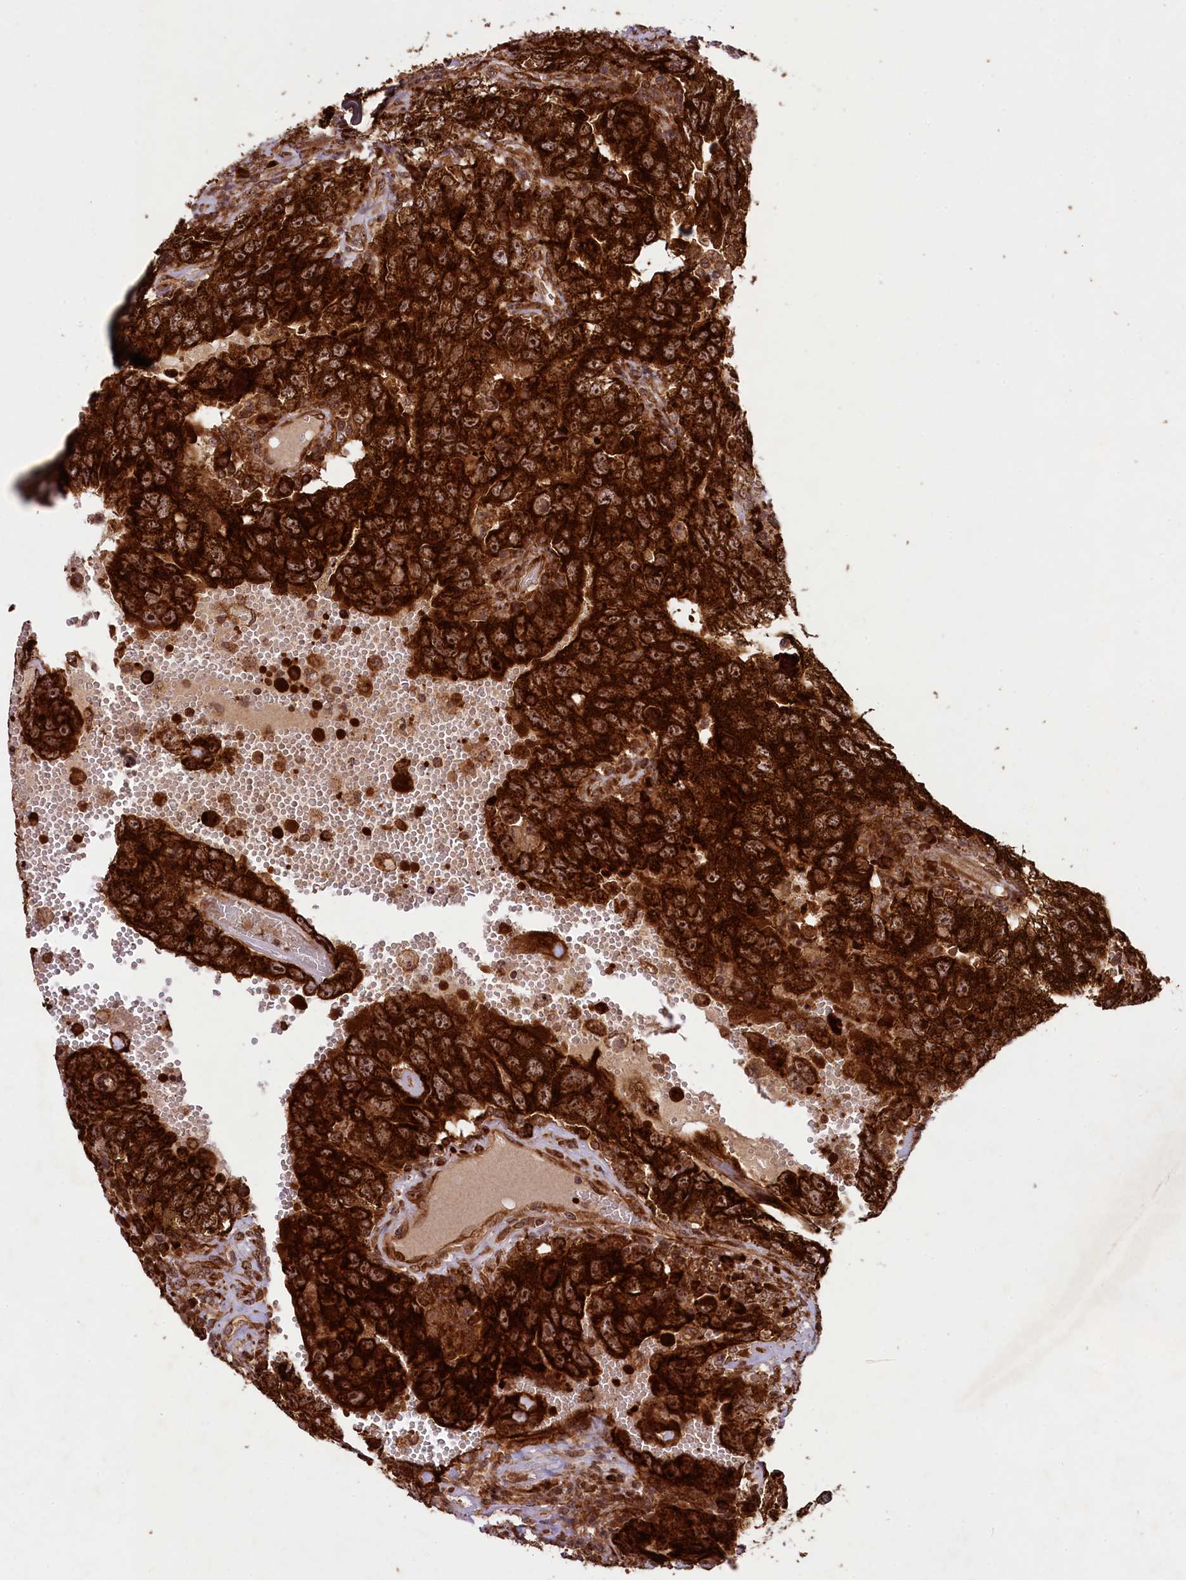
{"staining": {"intensity": "strong", "quantity": ">75%", "location": "cytoplasmic/membranous"}, "tissue": "testis cancer", "cell_type": "Tumor cells", "image_type": "cancer", "snomed": [{"axis": "morphology", "description": "Carcinoma, Embryonal, NOS"}, {"axis": "topography", "description": "Testis"}], "caption": "Testis embryonal carcinoma tissue shows strong cytoplasmic/membranous expression in approximately >75% of tumor cells, visualized by immunohistochemistry.", "gene": "LARP4", "patient": {"sex": "male", "age": 26}}